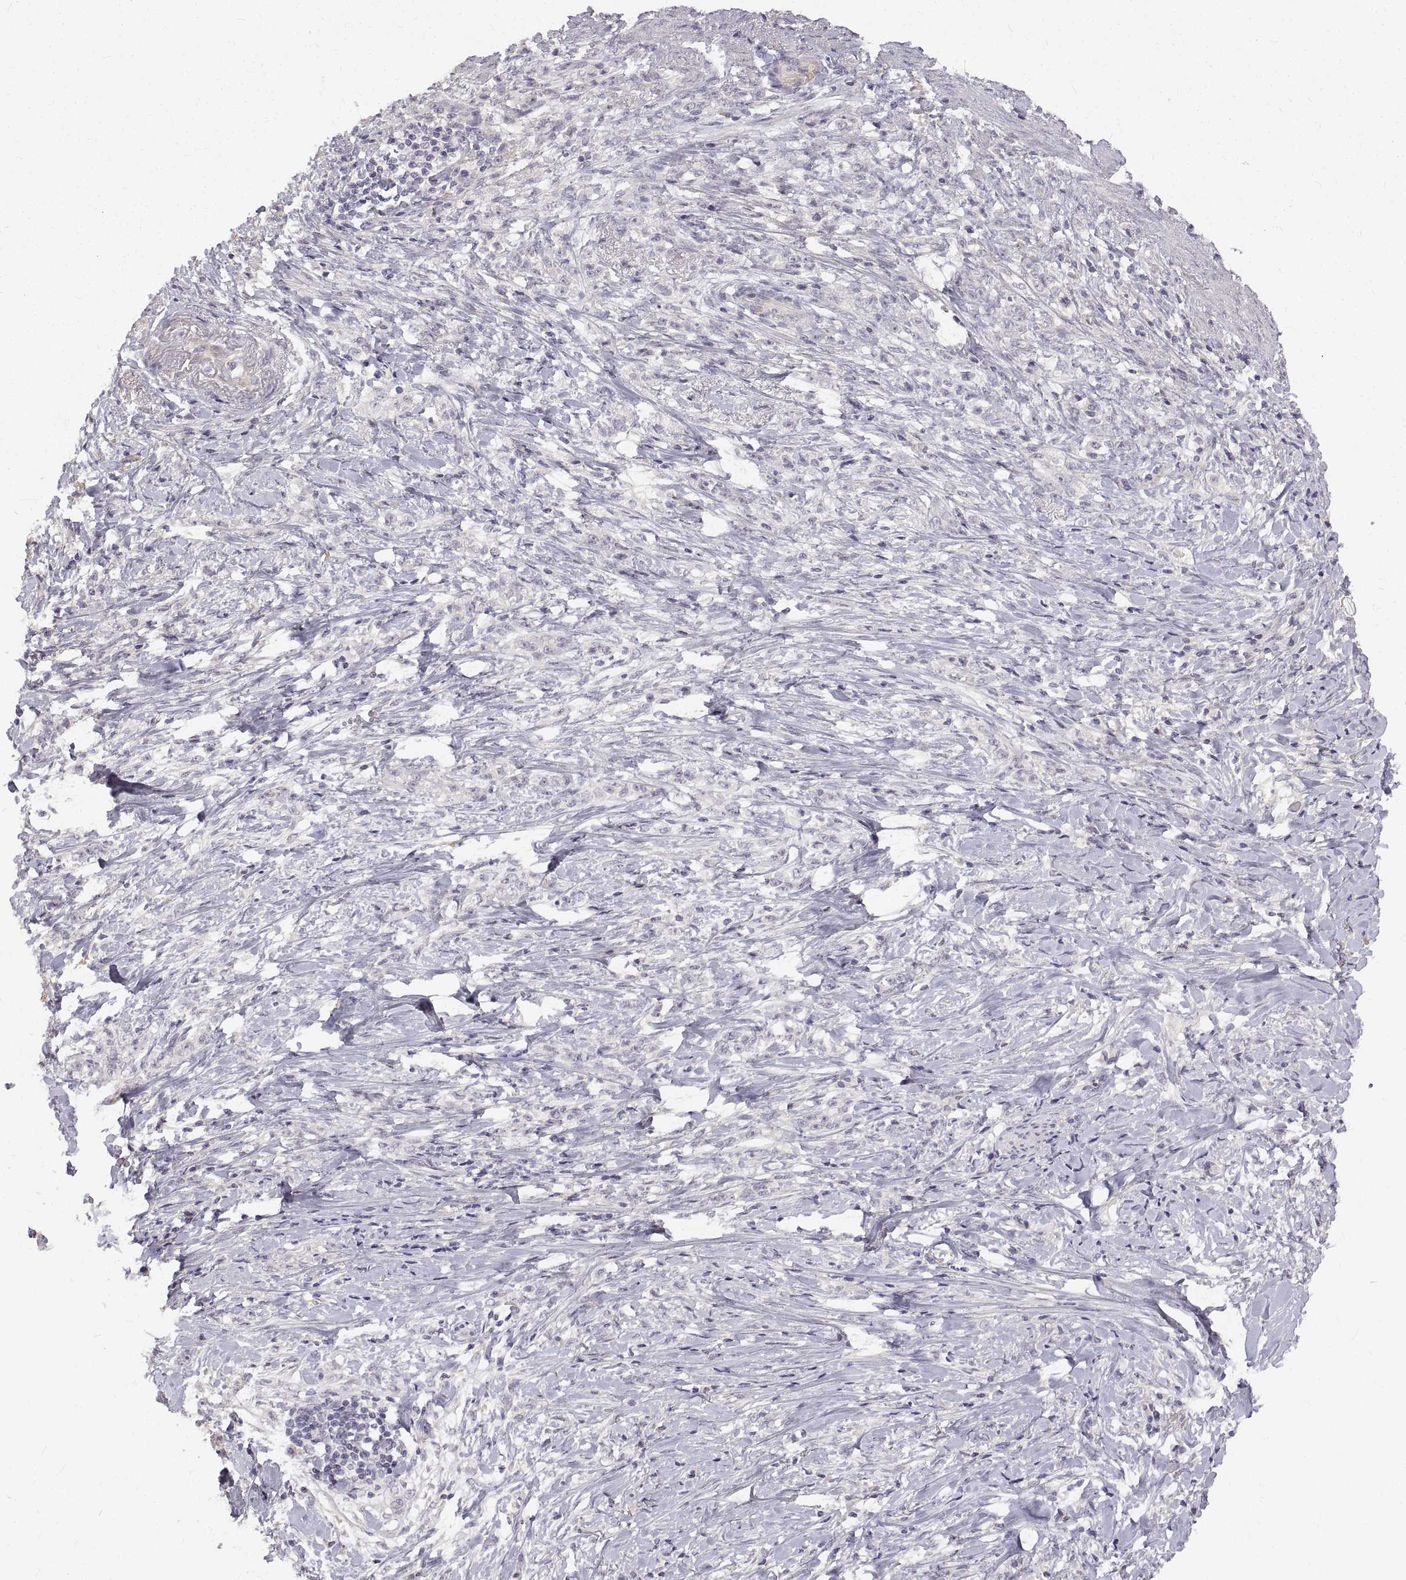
{"staining": {"intensity": "negative", "quantity": "none", "location": "none"}, "tissue": "stomach cancer", "cell_type": "Tumor cells", "image_type": "cancer", "snomed": [{"axis": "morphology", "description": "Adenocarcinoma, NOS"}, {"axis": "topography", "description": "Stomach, lower"}], "caption": "Image shows no protein positivity in tumor cells of adenocarcinoma (stomach) tissue. (Brightfield microscopy of DAB IHC at high magnification).", "gene": "ANO2", "patient": {"sex": "male", "age": 88}}